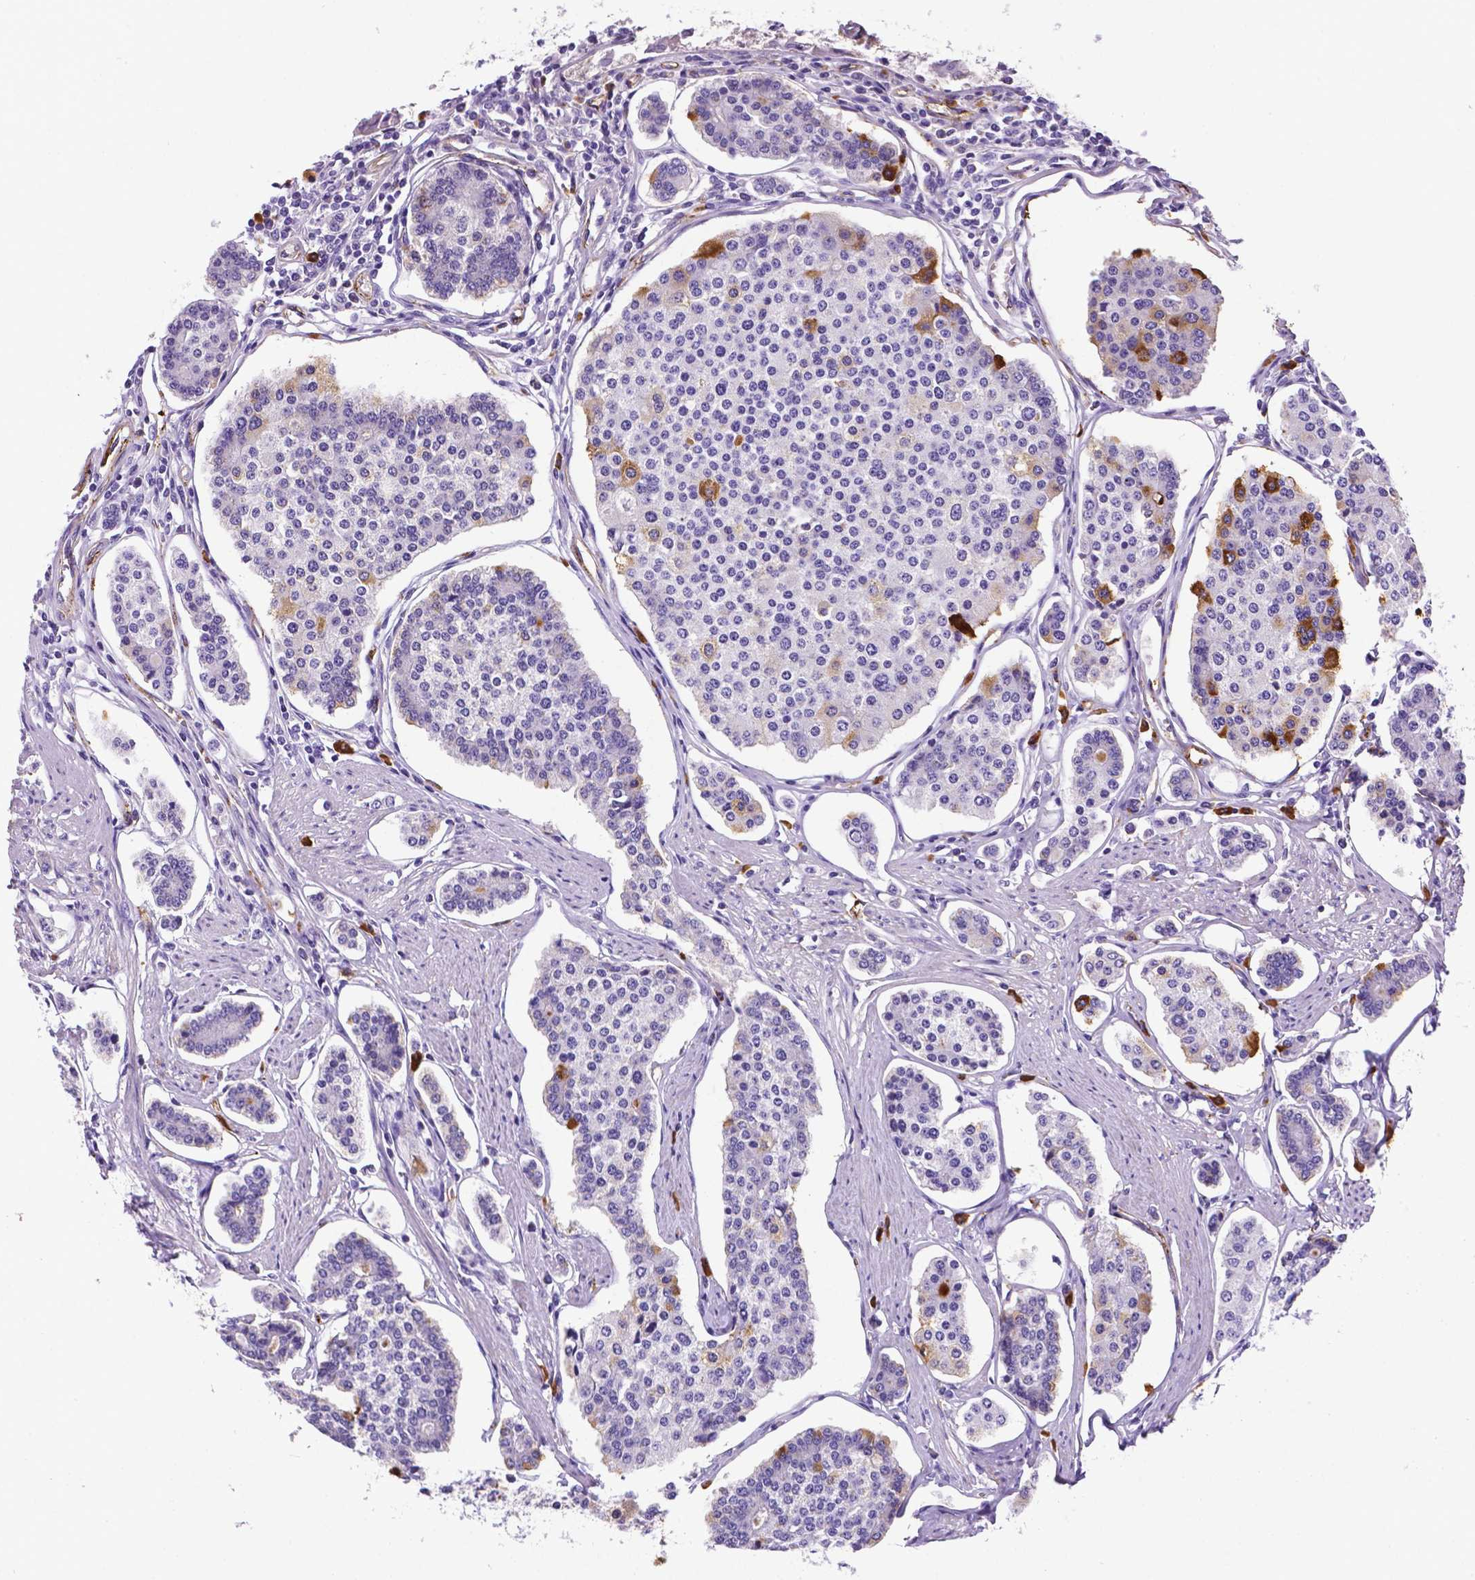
{"staining": {"intensity": "moderate", "quantity": "<25%", "location": "cytoplasmic/membranous"}, "tissue": "carcinoid", "cell_type": "Tumor cells", "image_type": "cancer", "snomed": [{"axis": "morphology", "description": "Carcinoid, malignant, NOS"}, {"axis": "topography", "description": "Small intestine"}], "caption": "The immunohistochemical stain labels moderate cytoplasmic/membranous expression in tumor cells of malignant carcinoid tissue.", "gene": "APOE", "patient": {"sex": "female", "age": 65}}